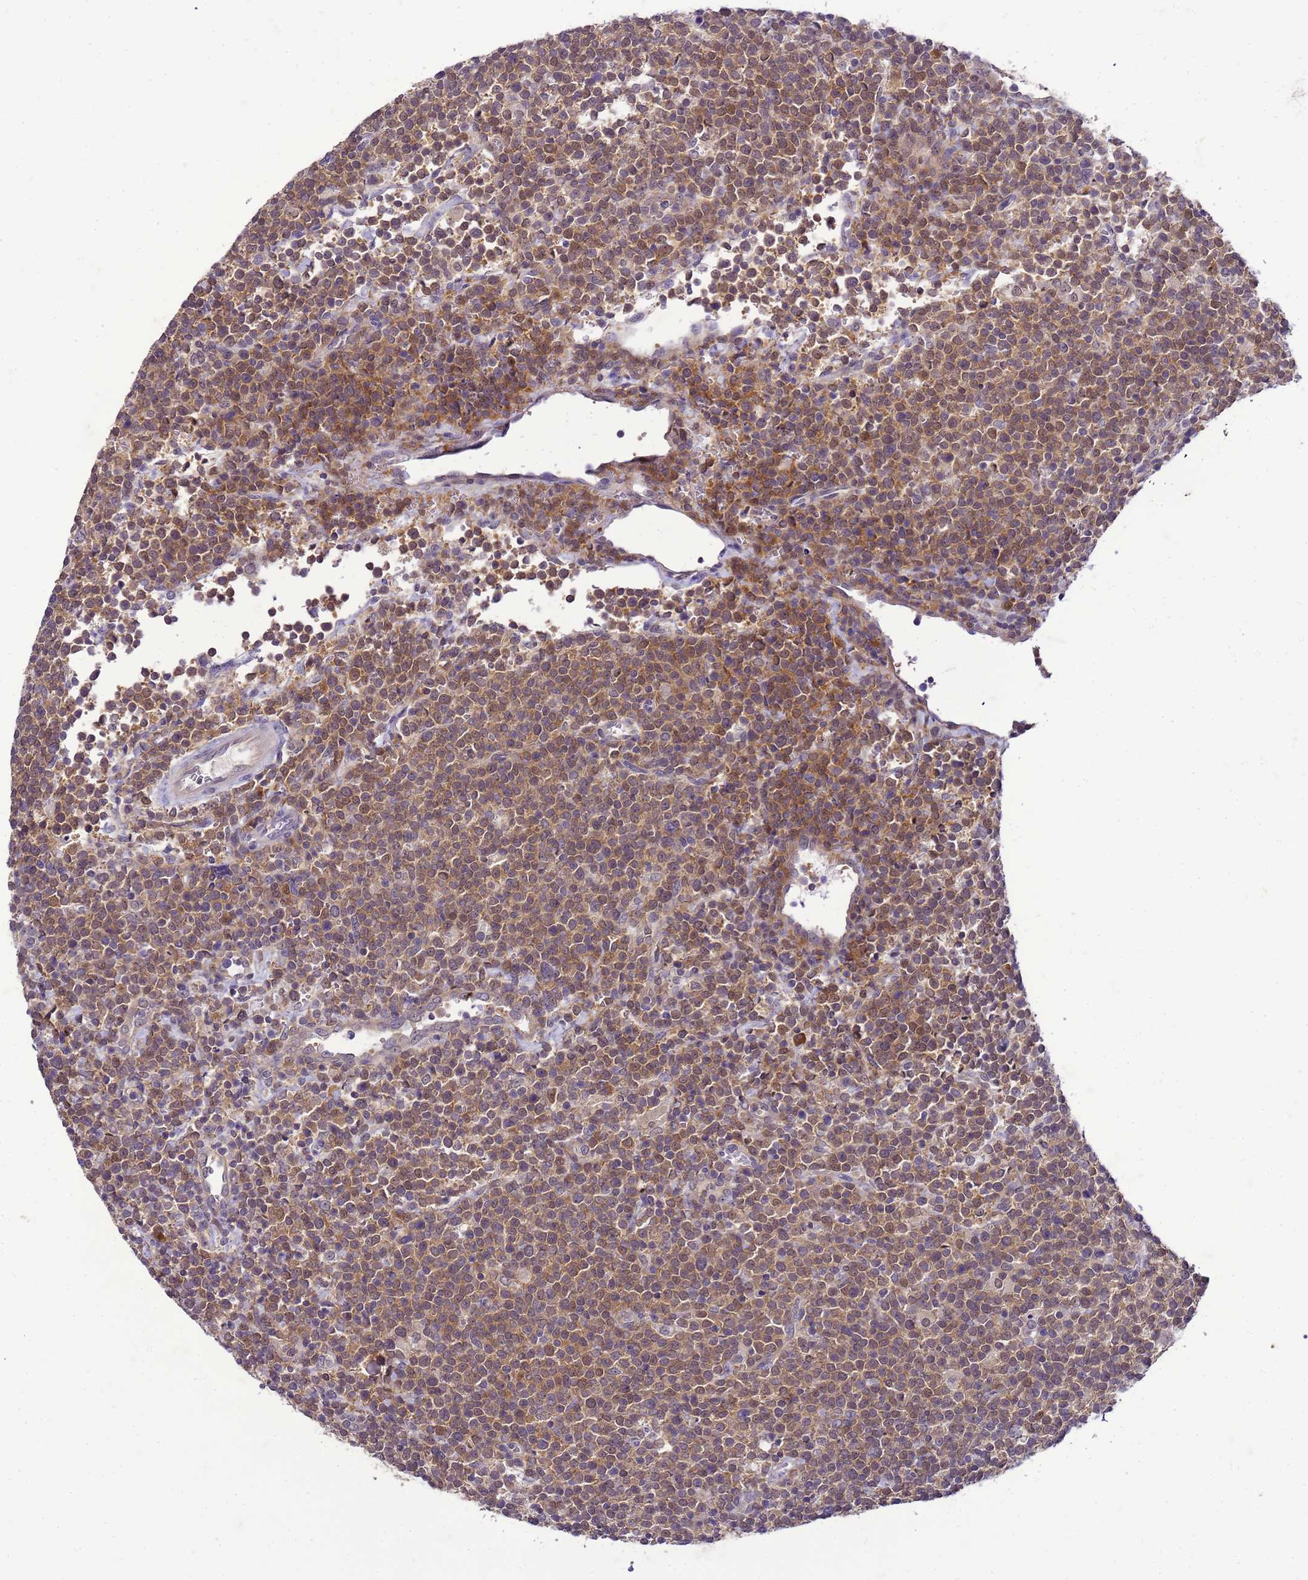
{"staining": {"intensity": "moderate", "quantity": ">75%", "location": "cytoplasmic/membranous"}, "tissue": "lymphoma", "cell_type": "Tumor cells", "image_type": "cancer", "snomed": [{"axis": "morphology", "description": "Malignant lymphoma, non-Hodgkin's type, High grade"}, {"axis": "topography", "description": "Lymph node"}], "caption": "This photomicrograph reveals malignant lymphoma, non-Hodgkin's type (high-grade) stained with IHC to label a protein in brown. The cytoplasmic/membranous of tumor cells show moderate positivity for the protein. Nuclei are counter-stained blue.", "gene": "DDI2", "patient": {"sex": "male", "age": 61}}